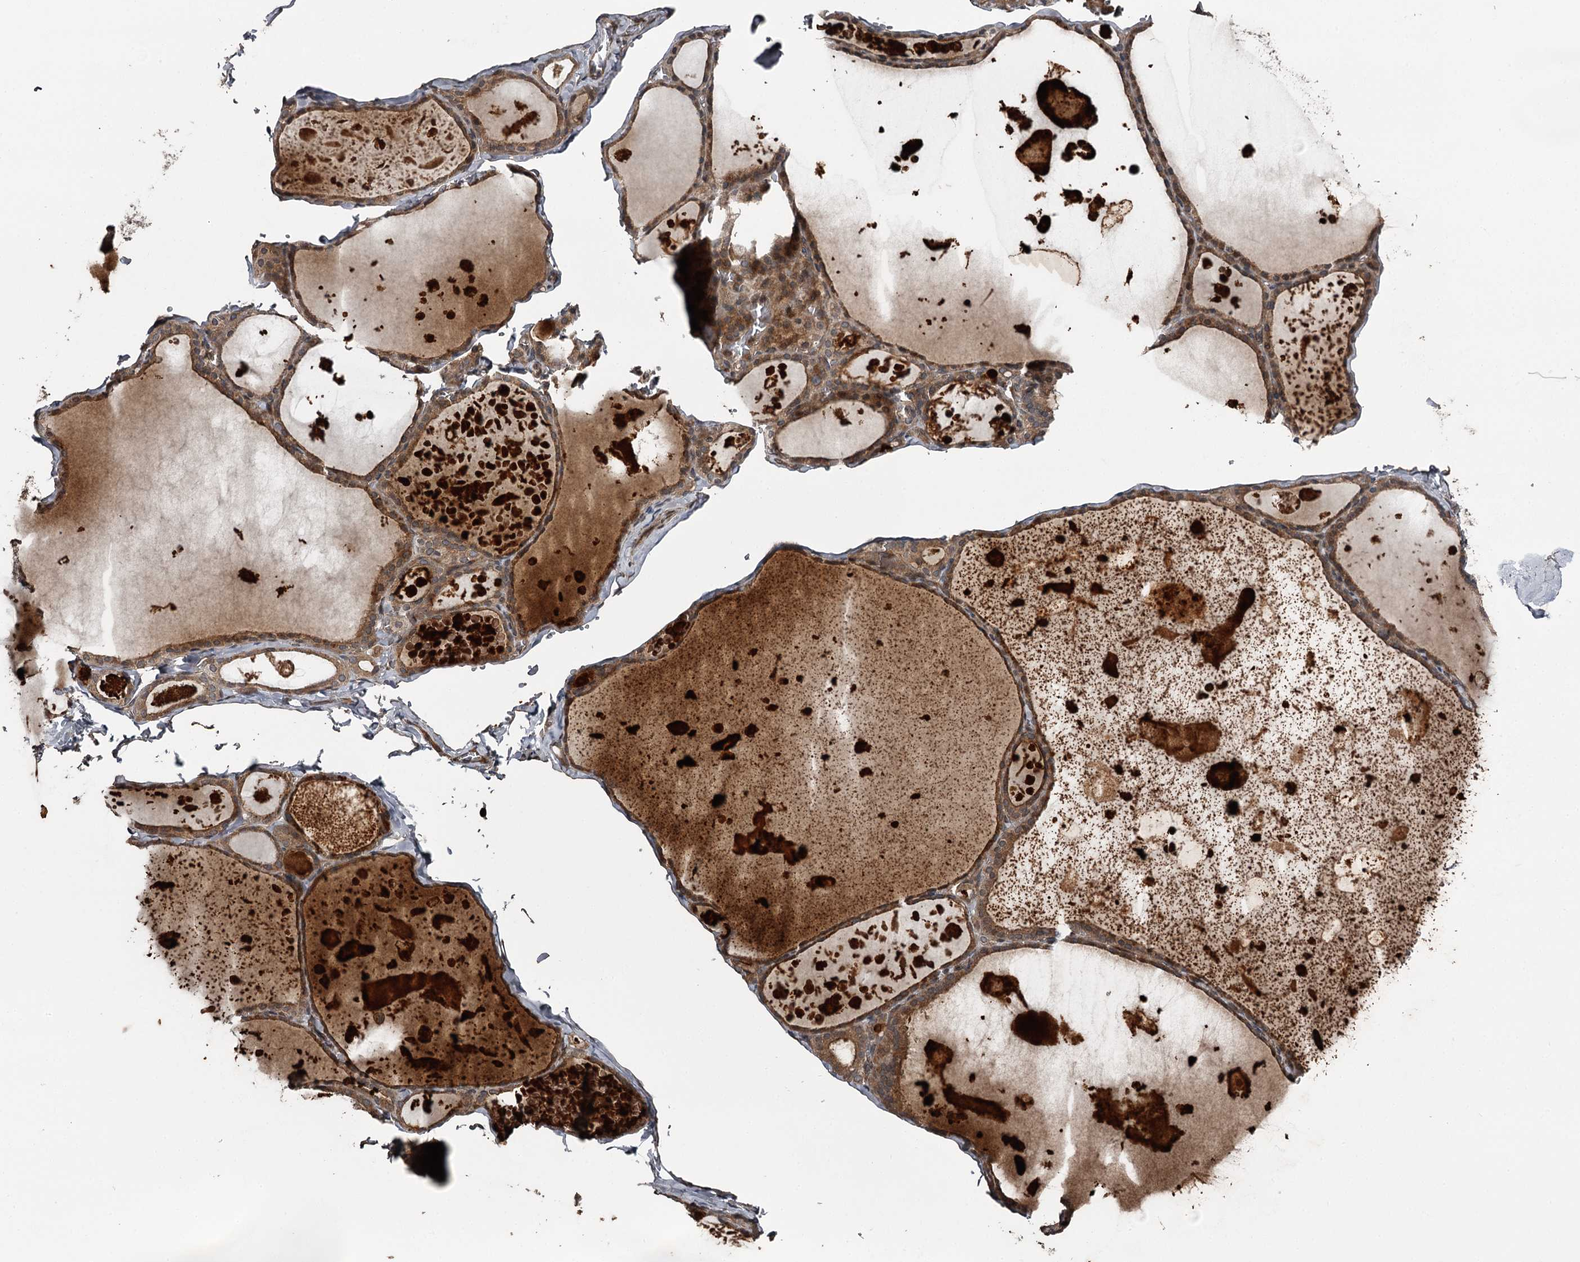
{"staining": {"intensity": "strong", "quantity": ">75%", "location": "cytoplasmic/membranous"}, "tissue": "thyroid gland", "cell_type": "Glandular cells", "image_type": "normal", "snomed": [{"axis": "morphology", "description": "Normal tissue, NOS"}, {"axis": "topography", "description": "Thyroid gland"}], "caption": "IHC histopathology image of benign thyroid gland stained for a protein (brown), which exhibits high levels of strong cytoplasmic/membranous expression in about >75% of glandular cells.", "gene": "RAB21", "patient": {"sex": "male", "age": 56}}